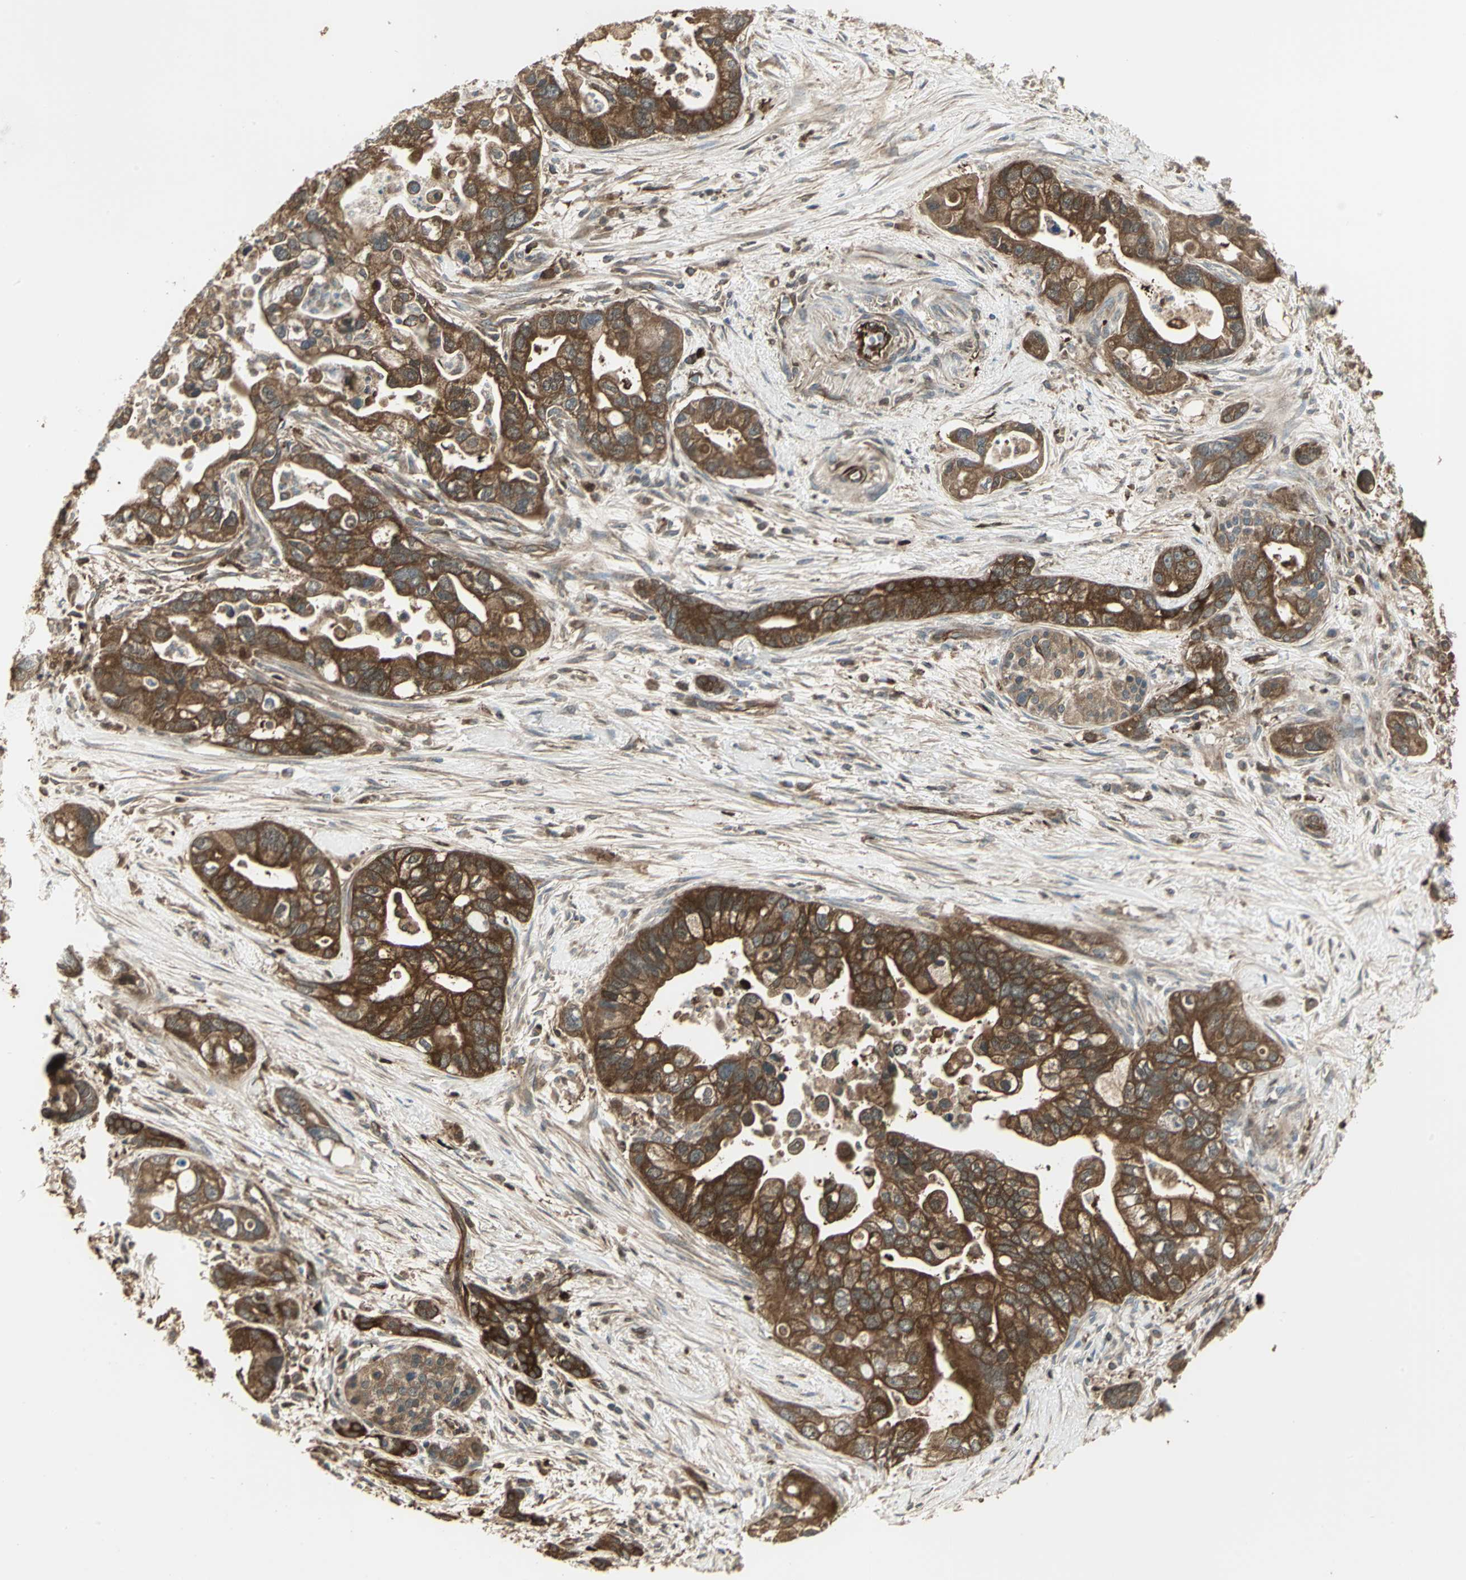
{"staining": {"intensity": "strong", "quantity": ">75%", "location": "cytoplasmic/membranous"}, "tissue": "pancreatic cancer", "cell_type": "Tumor cells", "image_type": "cancer", "snomed": [{"axis": "morphology", "description": "Adenocarcinoma, NOS"}, {"axis": "topography", "description": "Pancreas"}], "caption": "IHC of pancreatic cancer (adenocarcinoma) demonstrates high levels of strong cytoplasmic/membranous staining in approximately >75% of tumor cells.", "gene": "PRXL2B", "patient": {"sex": "male", "age": 70}}